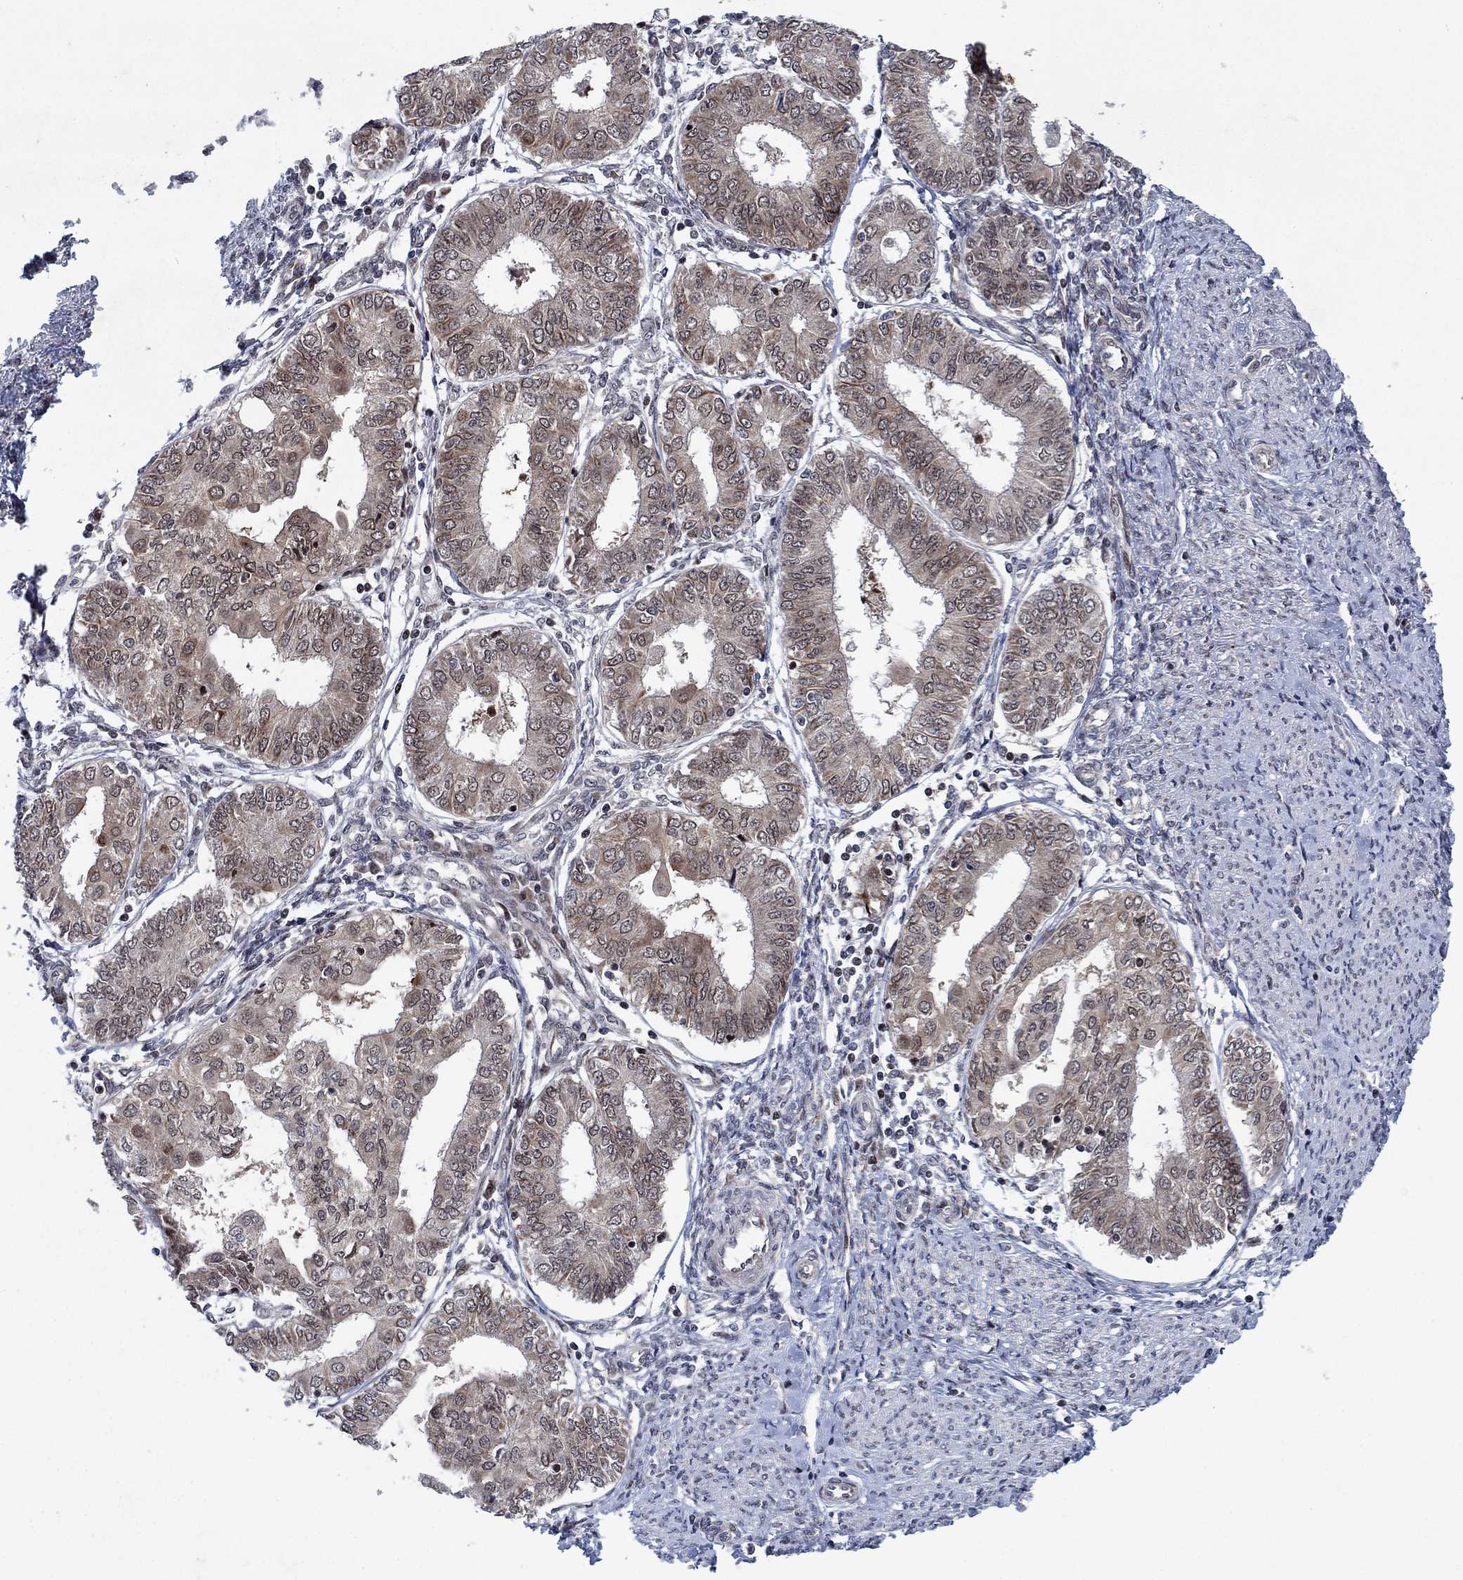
{"staining": {"intensity": "weak", "quantity": "25%-75%", "location": "cytoplasmic/membranous"}, "tissue": "endometrial cancer", "cell_type": "Tumor cells", "image_type": "cancer", "snomed": [{"axis": "morphology", "description": "Adenocarcinoma, NOS"}, {"axis": "topography", "description": "Endometrium"}], "caption": "Endometrial adenocarcinoma stained with a brown dye reveals weak cytoplasmic/membranous positive positivity in about 25%-75% of tumor cells.", "gene": "PRICKLE4", "patient": {"sex": "female", "age": 68}}